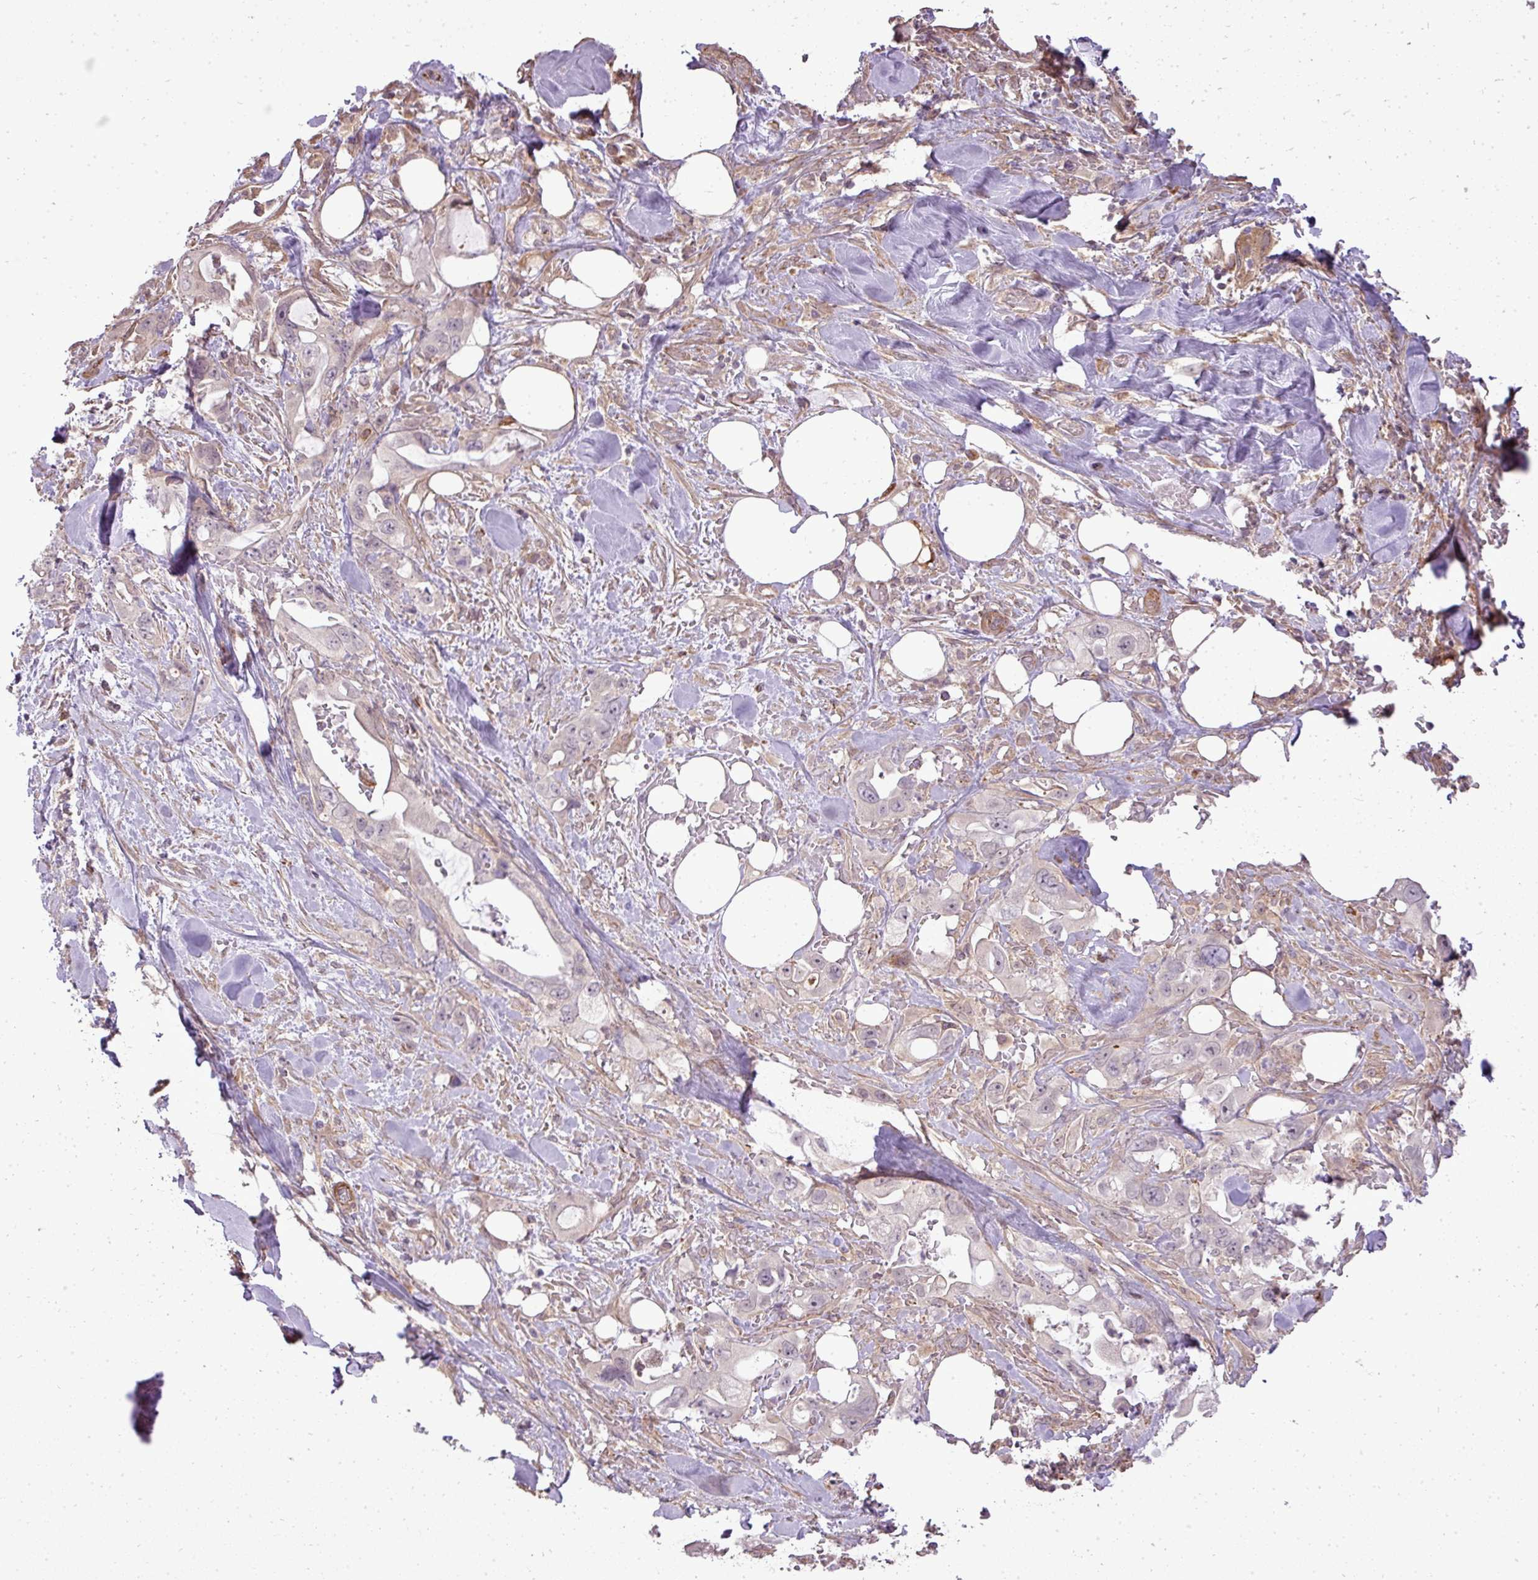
{"staining": {"intensity": "weak", "quantity": "<25%", "location": "cytoplasmic/membranous"}, "tissue": "pancreatic cancer", "cell_type": "Tumor cells", "image_type": "cancer", "snomed": [{"axis": "morphology", "description": "Adenocarcinoma, NOS"}, {"axis": "topography", "description": "Pancreas"}], "caption": "Tumor cells show no significant expression in adenocarcinoma (pancreatic).", "gene": "PDRG1", "patient": {"sex": "female", "age": 61}}